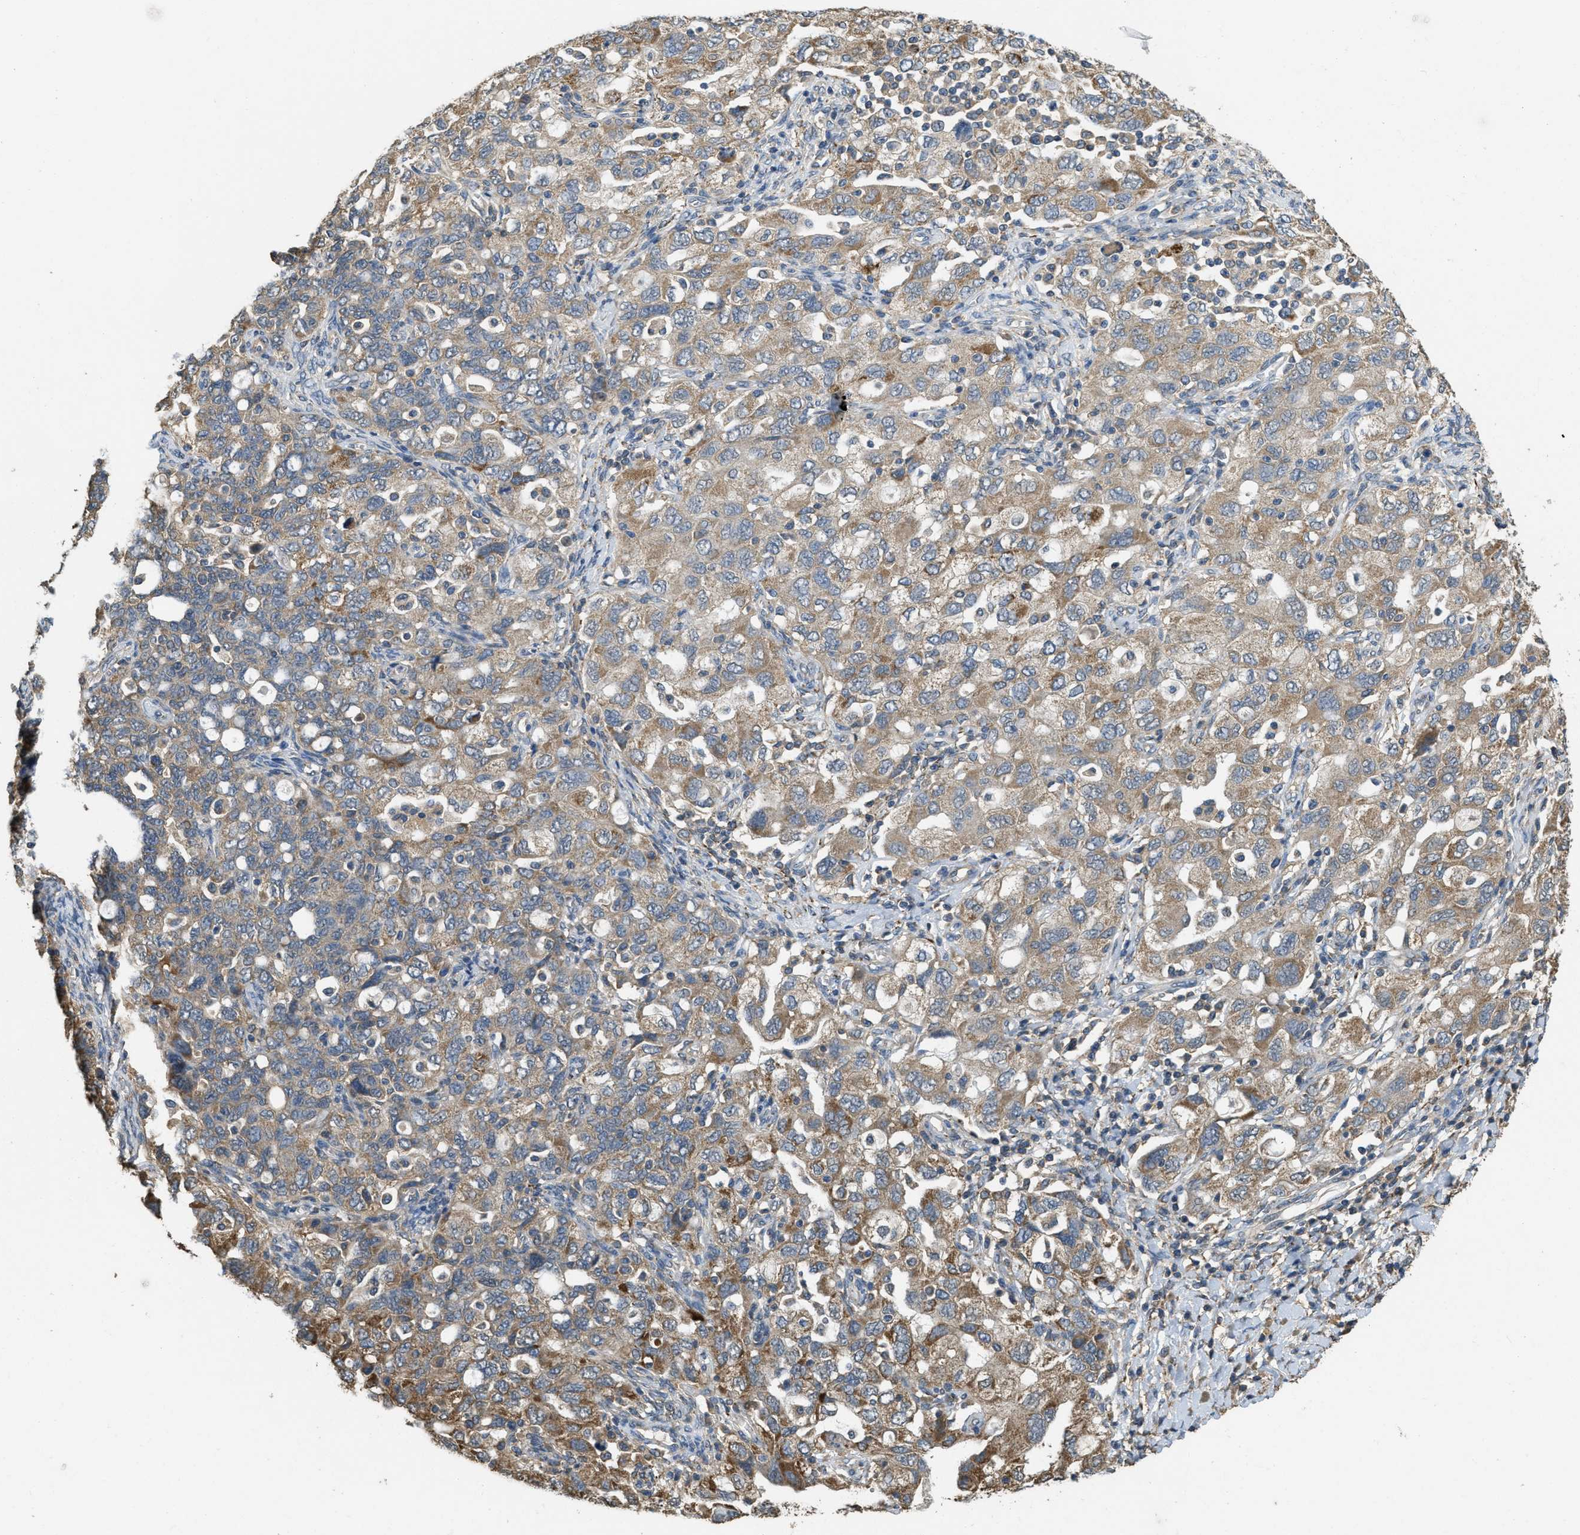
{"staining": {"intensity": "moderate", "quantity": ">75%", "location": "cytoplasmic/membranous"}, "tissue": "ovarian cancer", "cell_type": "Tumor cells", "image_type": "cancer", "snomed": [{"axis": "morphology", "description": "Carcinoma, NOS"}, {"axis": "morphology", "description": "Cystadenocarcinoma, serous, NOS"}, {"axis": "topography", "description": "Ovary"}], "caption": "Ovarian cancer (serous cystadenocarcinoma) stained for a protein (brown) shows moderate cytoplasmic/membranous positive expression in approximately >75% of tumor cells.", "gene": "THBS2", "patient": {"sex": "female", "age": 69}}